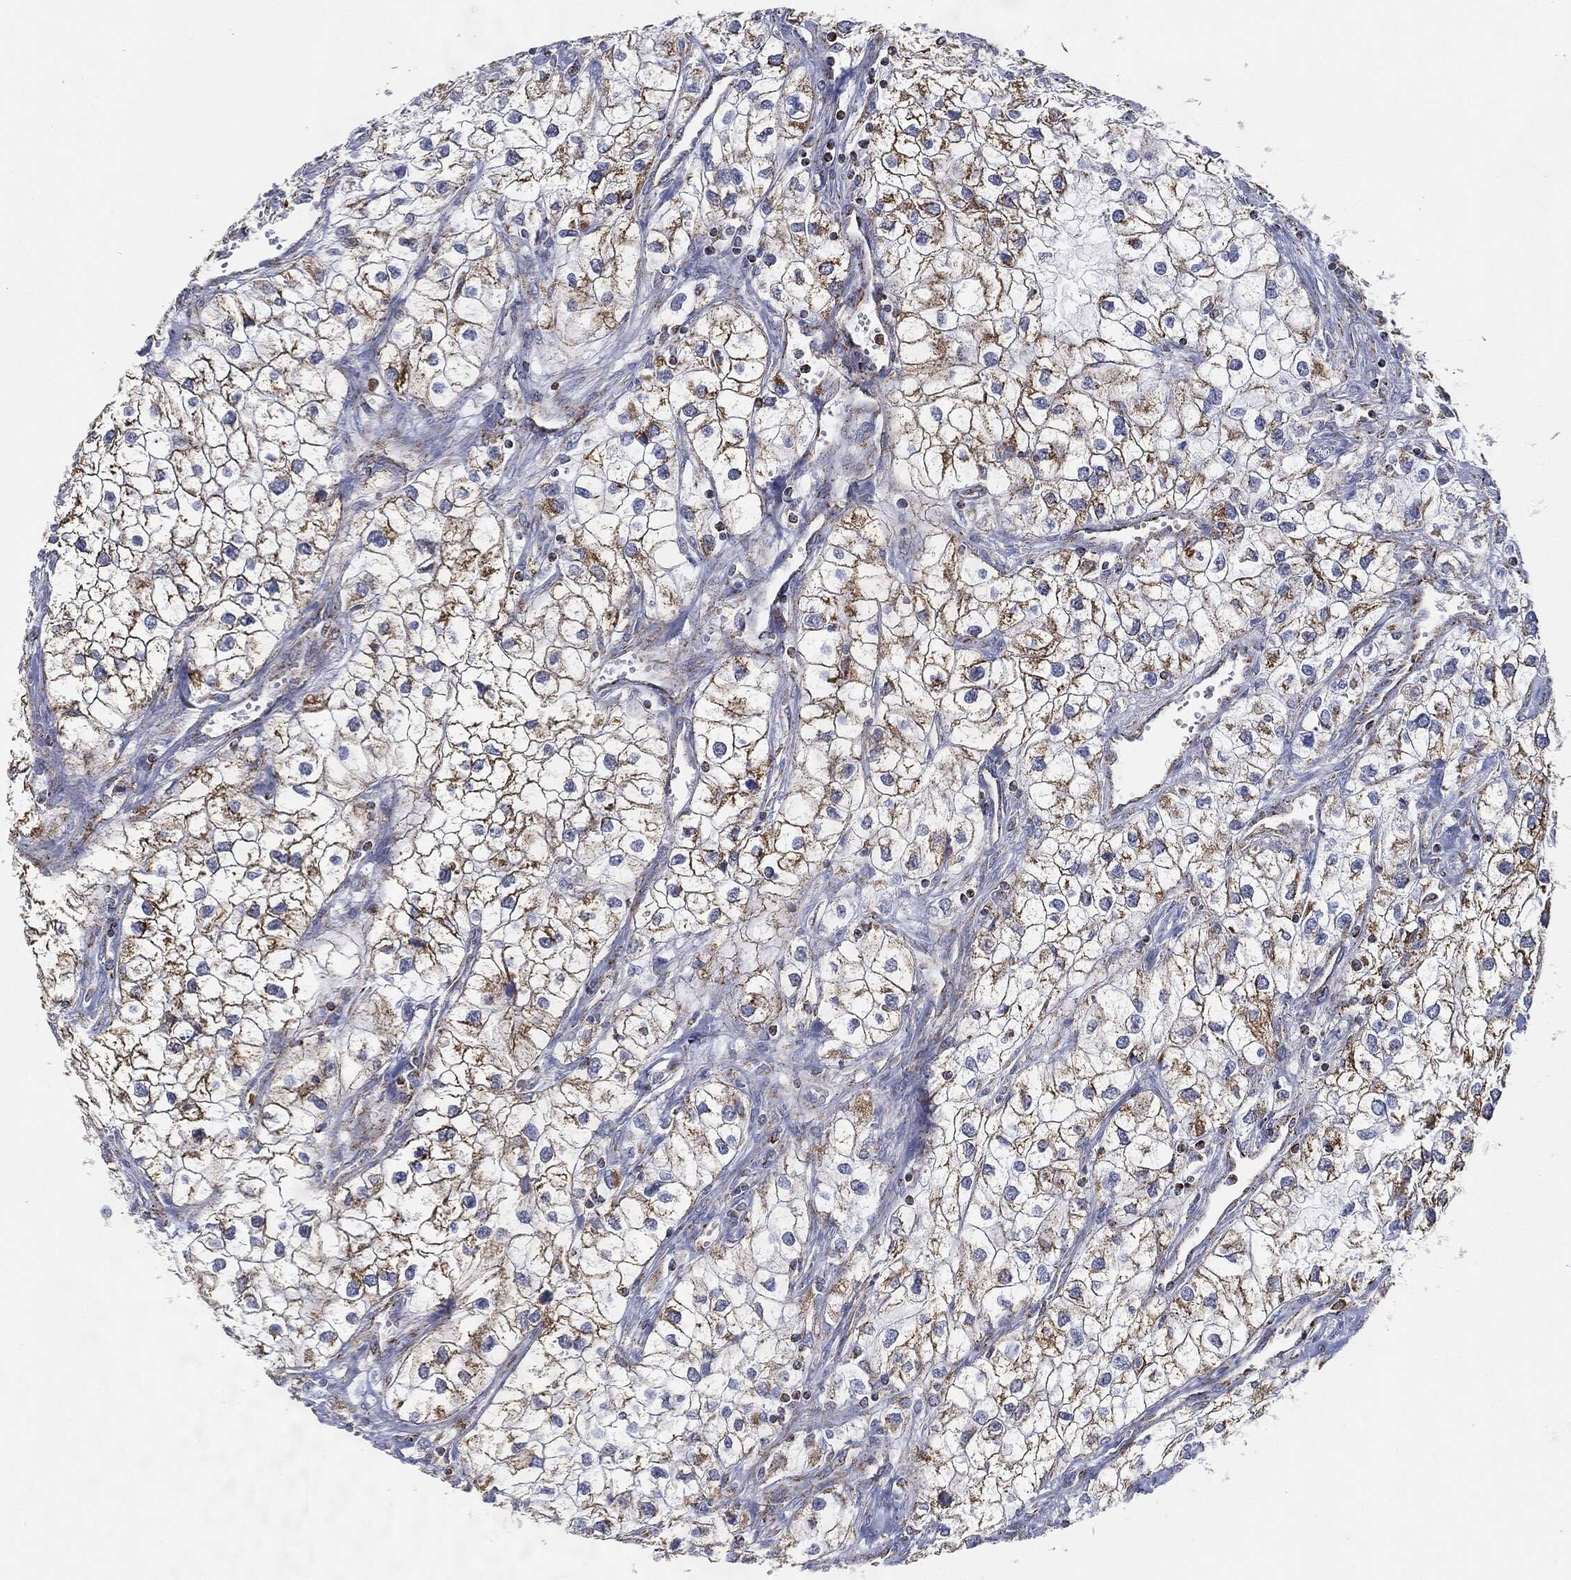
{"staining": {"intensity": "strong", "quantity": ">75%", "location": "cytoplasmic/membranous"}, "tissue": "renal cancer", "cell_type": "Tumor cells", "image_type": "cancer", "snomed": [{"axis": "morphology", "description": "Adenocarcinoma, NOS"}, {"axis": "topography", "description": "Kidney"}], "caption": "A high amount of strong cytoplasmic/membranous positivity is appreciated in about >75% of tumor cells in adenocarcinoma (renal) tissue.", "gene": "CAPN15", "patient": {"sex": "male", "age": 59}}